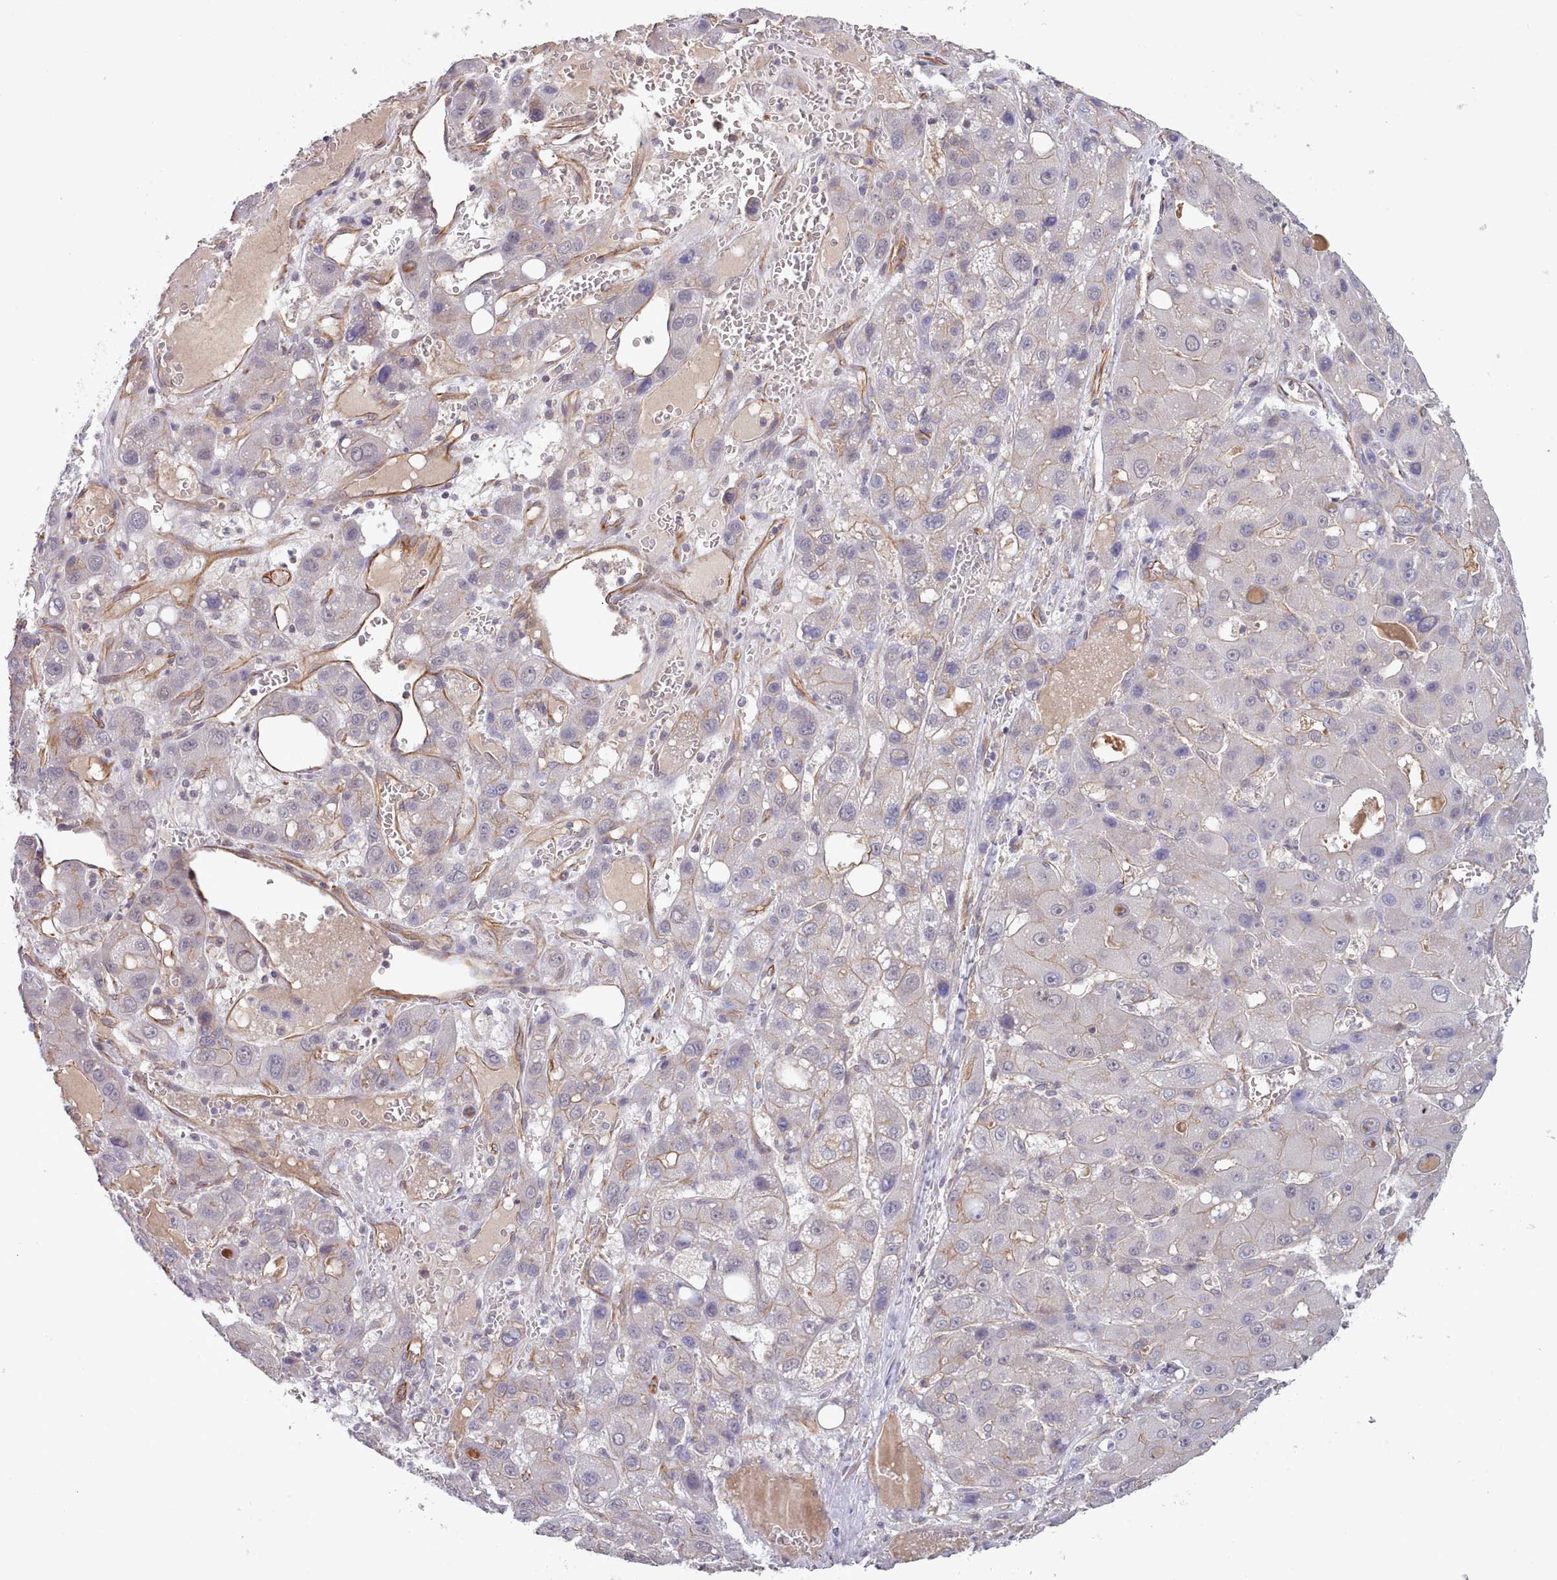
{"staining": {"intensity": "negative", "quantity": "none", "location": "none"}, "tissue": "liver cancer", "cell_type": "Tumor cells", "image_type": "cancer", "snomed": [{"axis": "morphology", "description": "Carcinoma, Hepatocellular, NOS"}, {"axis": "topography", "description": "Liver"}], "caption": "Hepatocellular carcinoma (liver) was stained to show a protein in brown. There is no significant staining in tumor cells.", "gene": "ZC3H13", "patient": {"sex": "male", "age": 55}}